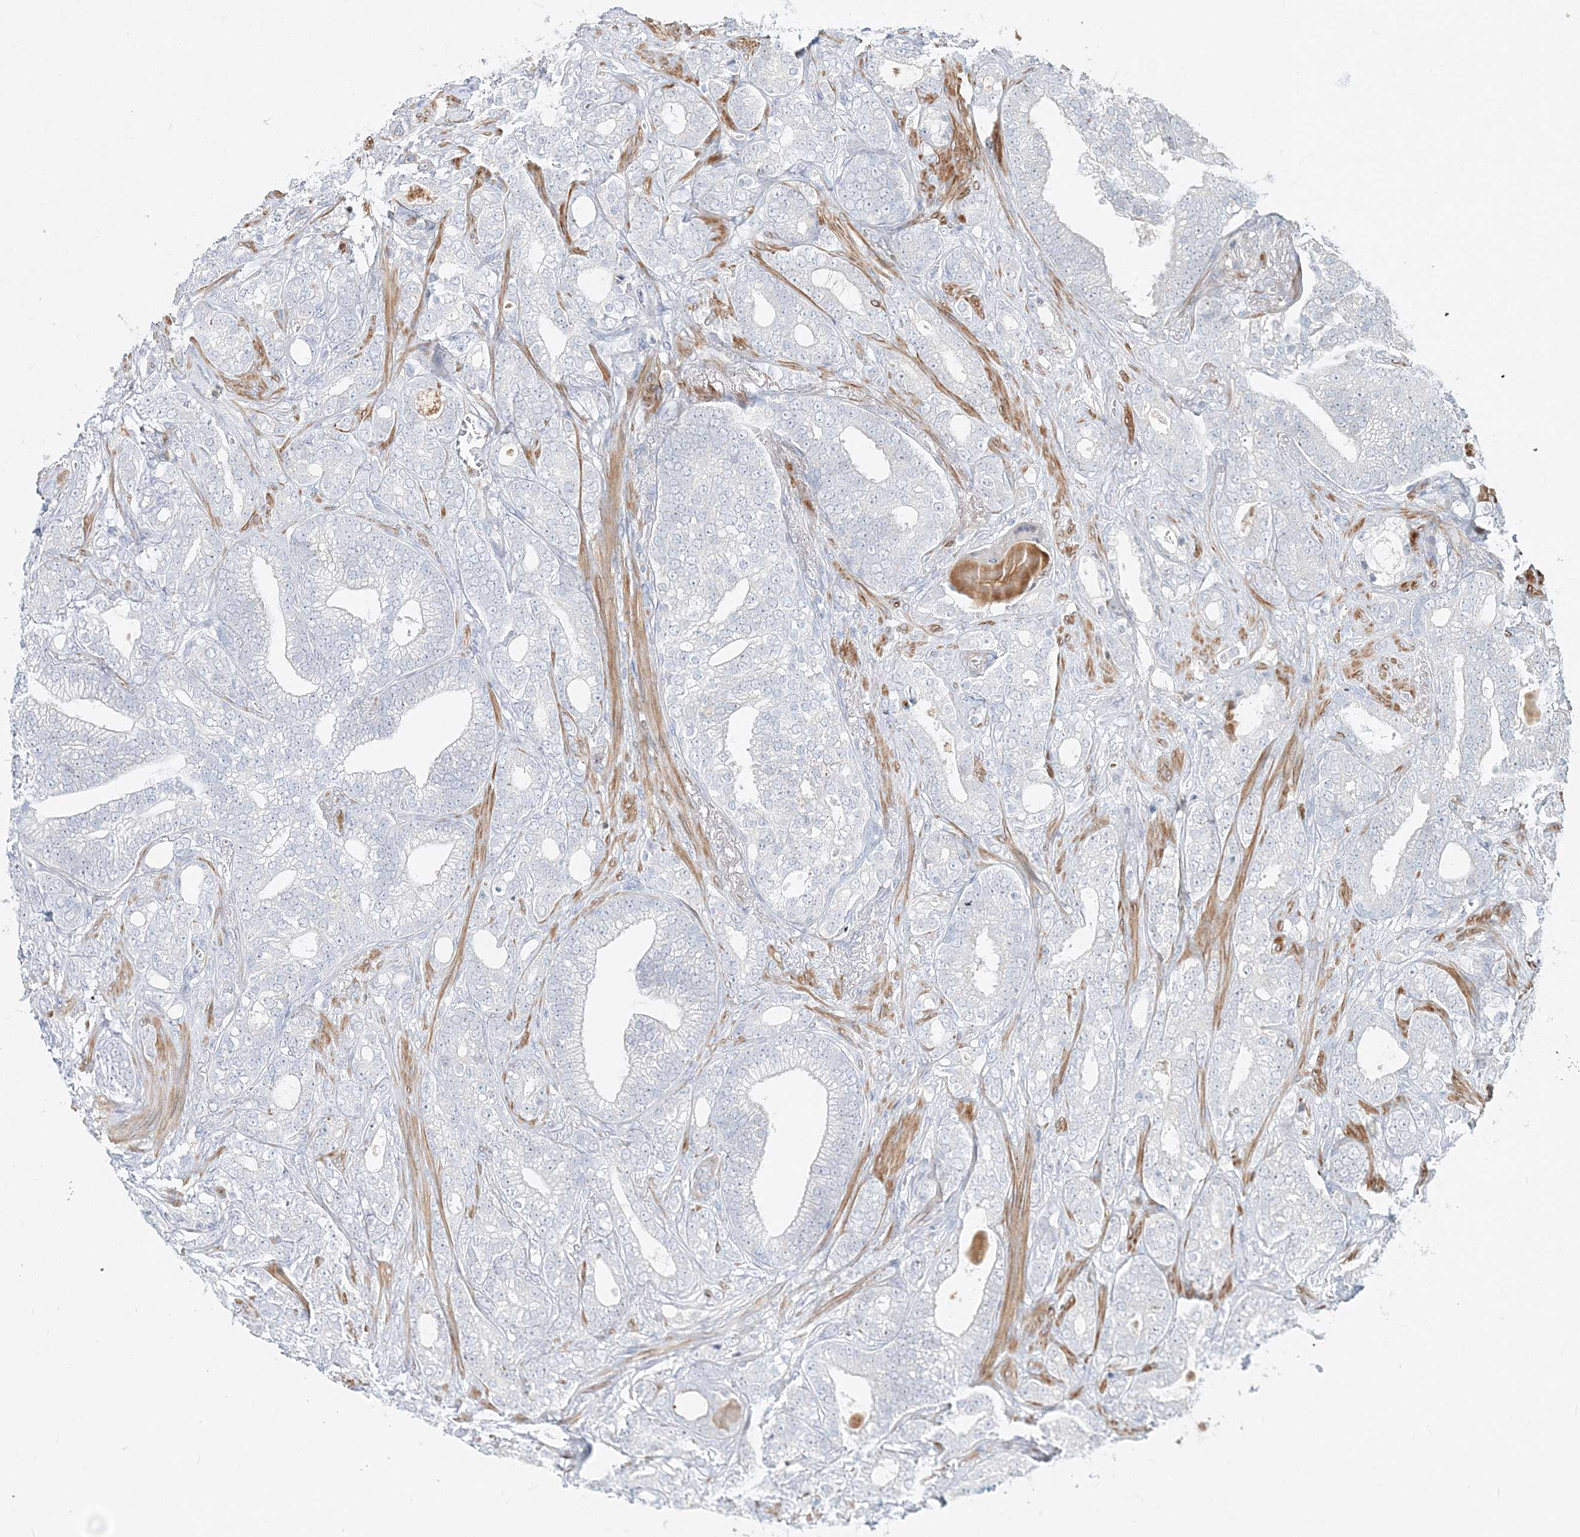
{"staining": {"intensity": "negative", "quantity": "none", "location": "none"}, "tissue": "prostate cancer", "cell_type": "Tumor cells", "image_type": "cancer", "snomed": [{"axis": "morphology", "description": "Adenocarcinoma, High grade"}, {"axis": "topography", "description": "Prostate and seminal vesicle, NOS"}], "caption": "Tumor cells show no significant staining in high-grade adenocarcinoma (prostate).", "gene": "DNAH5", "patient": {"sex": "male", "age": 67}}